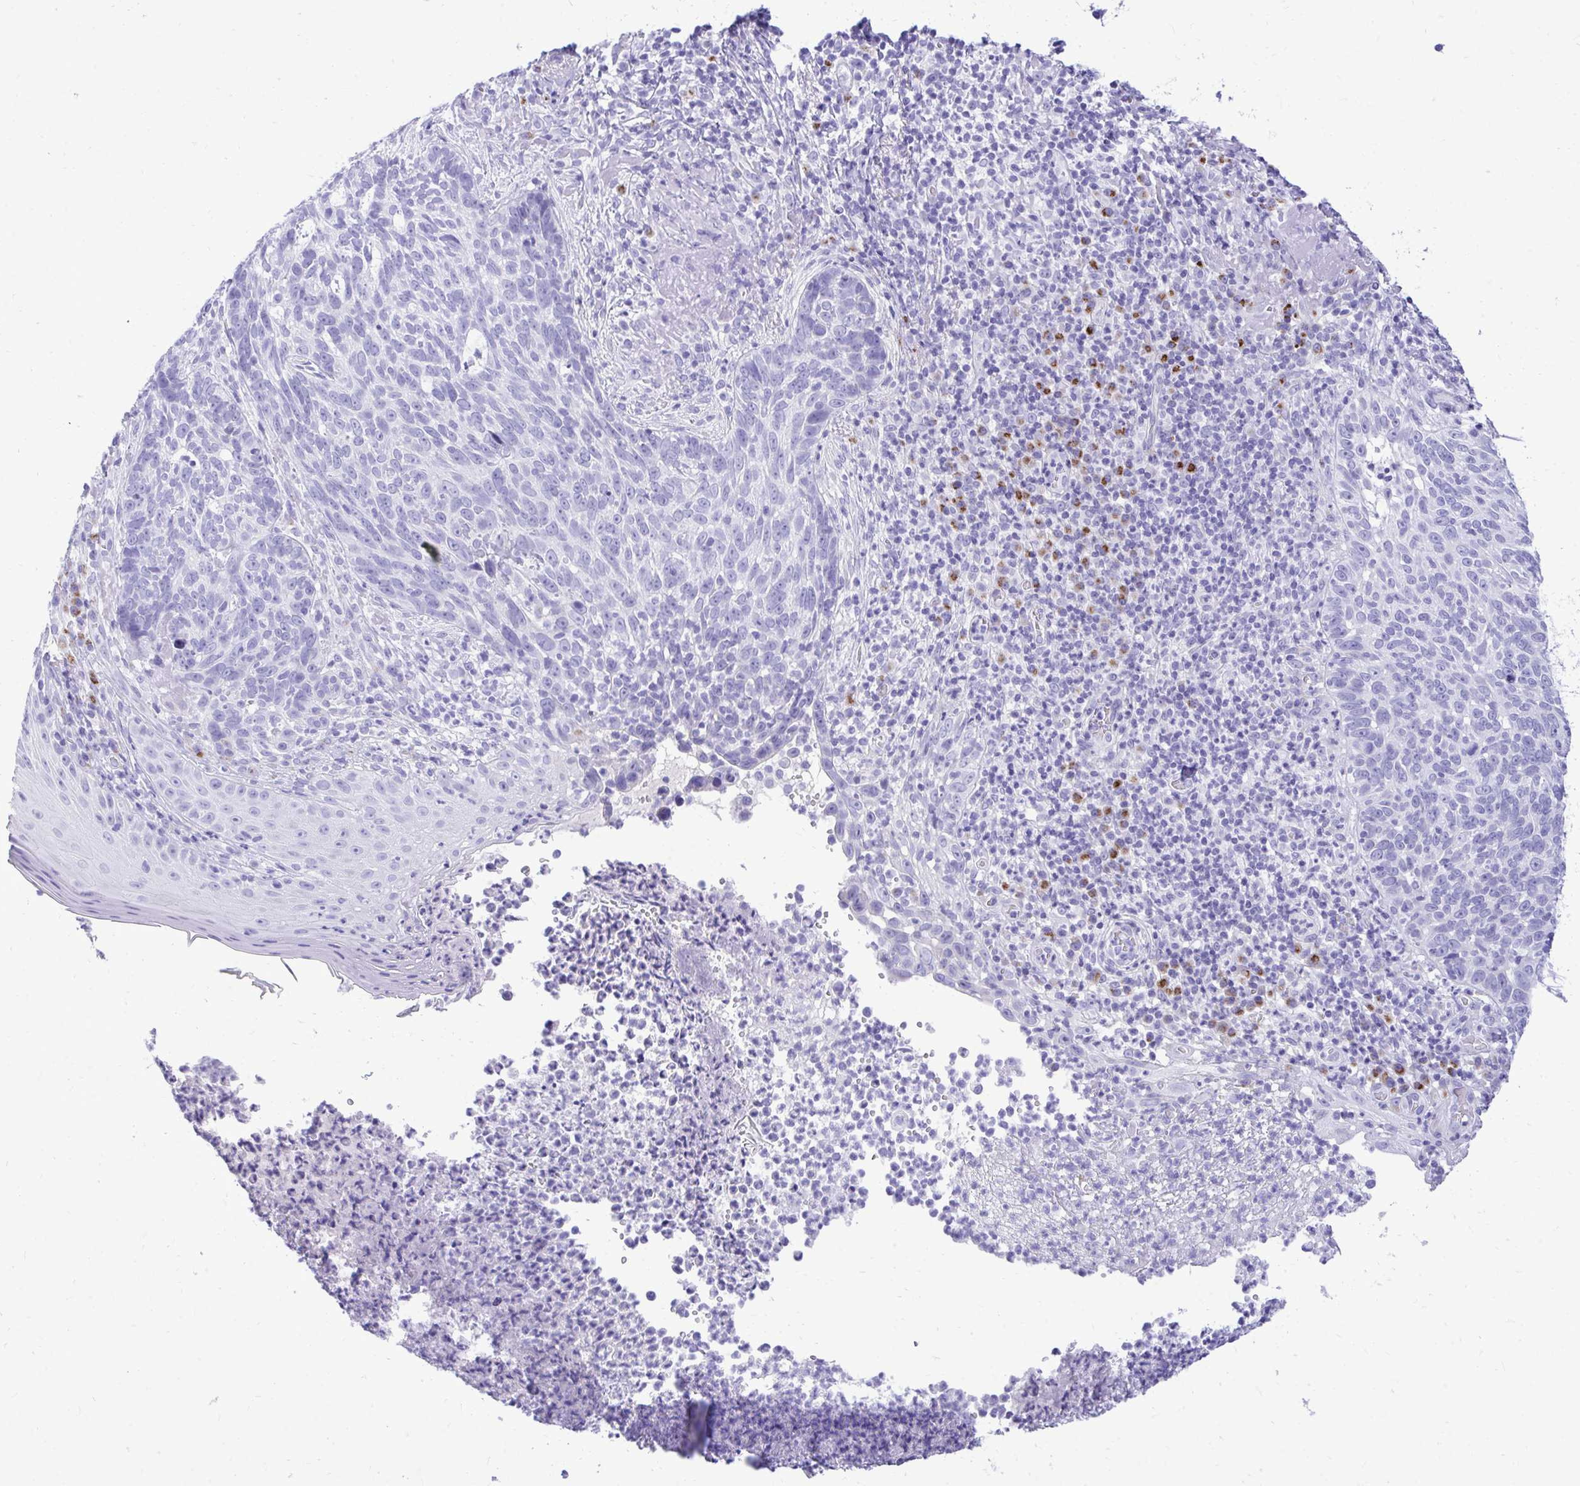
{"staining": {"intensity": "negative", "quantity": "none", "location": "none"}, "tissue": "skin cancer", "cell_type": "Tumor cells", "image_type": "cancer", "snomed": [{"axis": "morphology", "description": "Basal cell carcinoma"}, {"axis": "topography", "description": "Skin"}, {"axis": "topography", "description": "Skin of face"}], "caption": "A high-resolution micrograph shows IHC staining of skin cancer, which demonstrates no significant expression in tumor cells.", "gene": "ANKDD1B", "patient": {"sex": "female", "age": 95}}